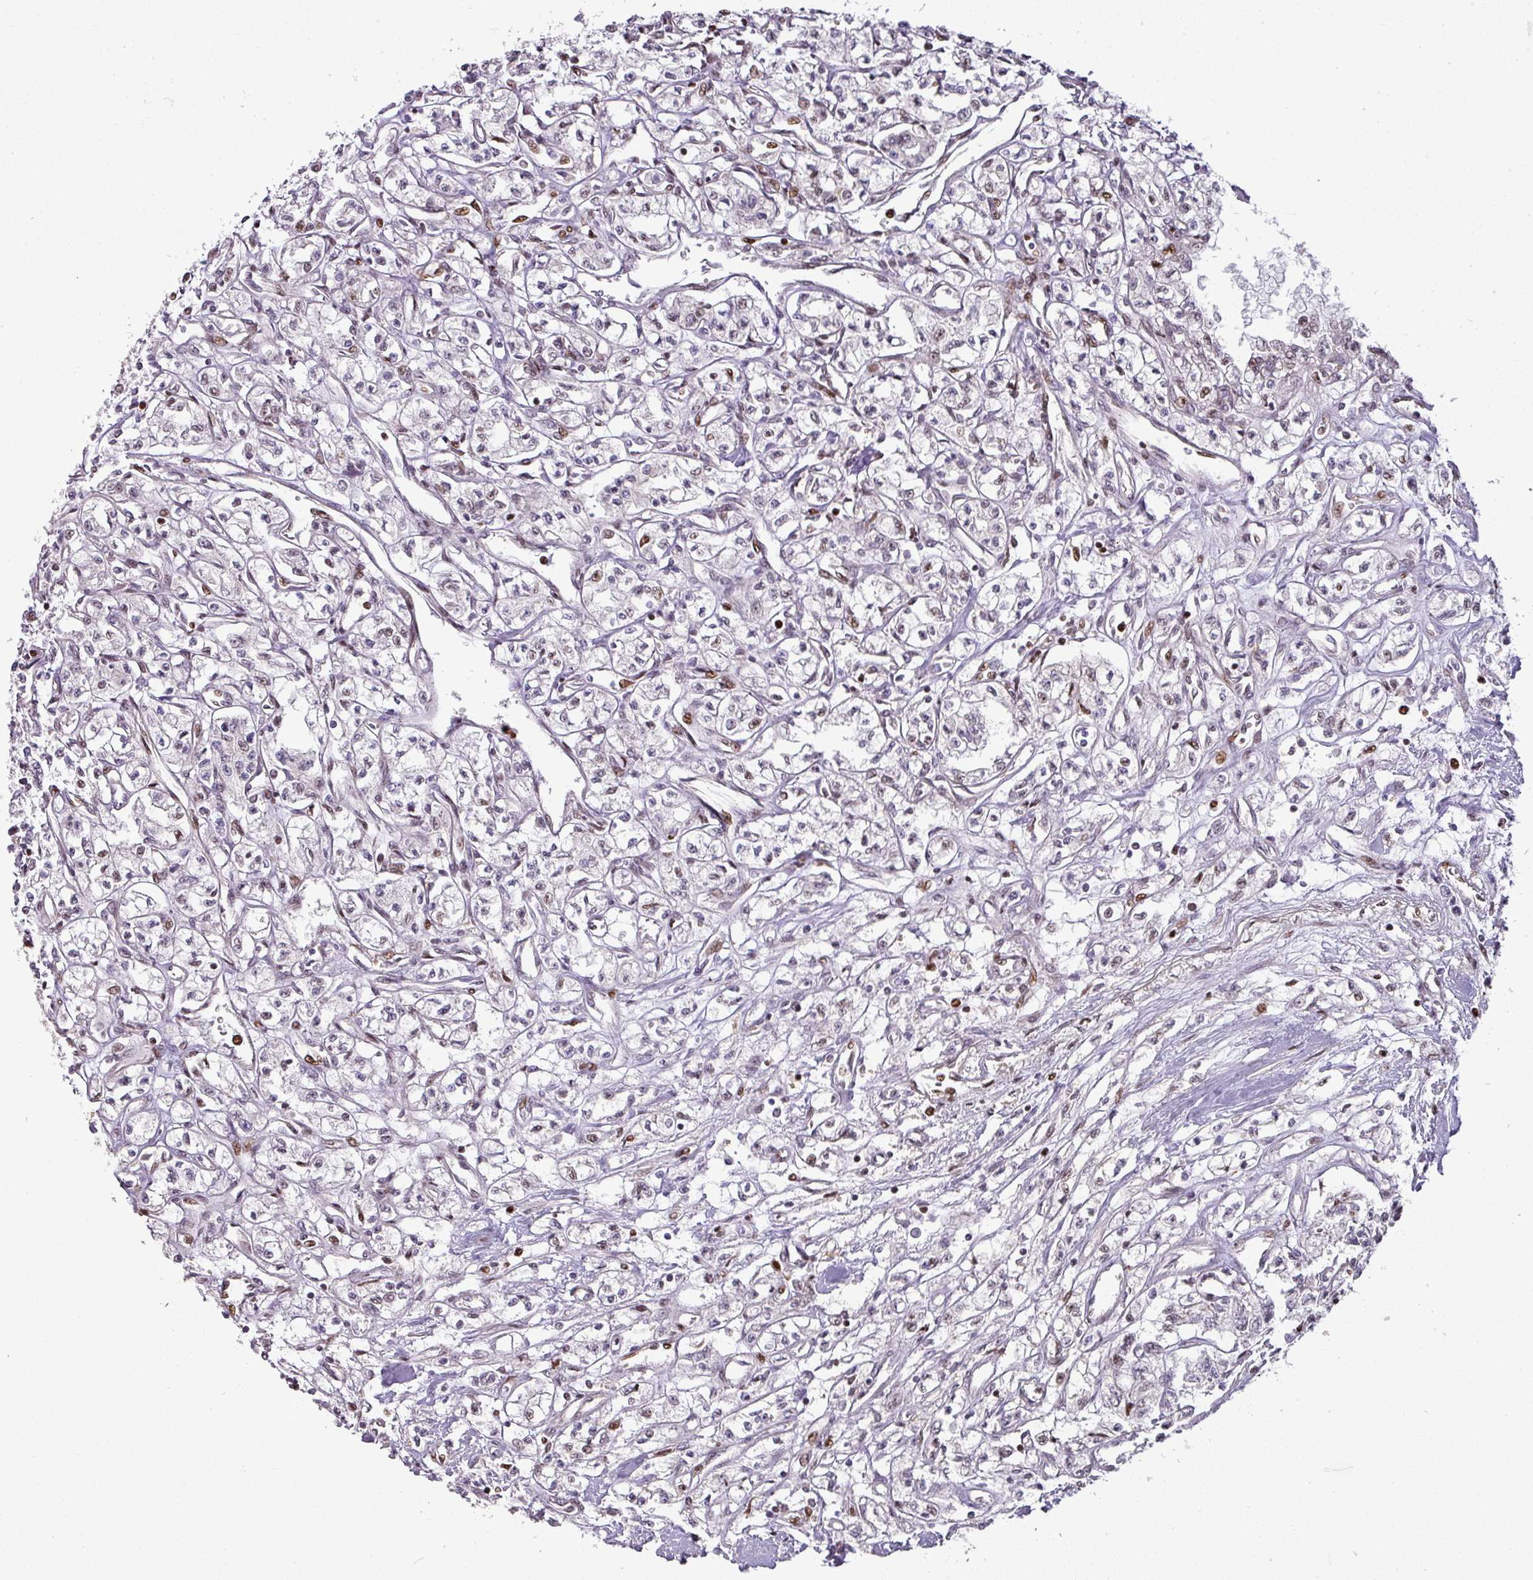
{"staining": {"intensity": "moderate", "quantity": "<25%", "location": "nuclear"}, "tissue": "renal cancer", "cell_type": "Tumor cells", "image_type": "cancer", "snomed": [{"axis": "morphology", "description": "Adenocarcinoma, NOS"}, {"axis": "topography", "description": "Kidney"}], "caption": "Immunohistochemical staining of human adenocarcinoma (renal) demonstrates low levels of moderate nuclear expression in approximately <25% of tumor cells.", "gene": "MYSM1", "patient": {"sex": "male", "age": 56}}